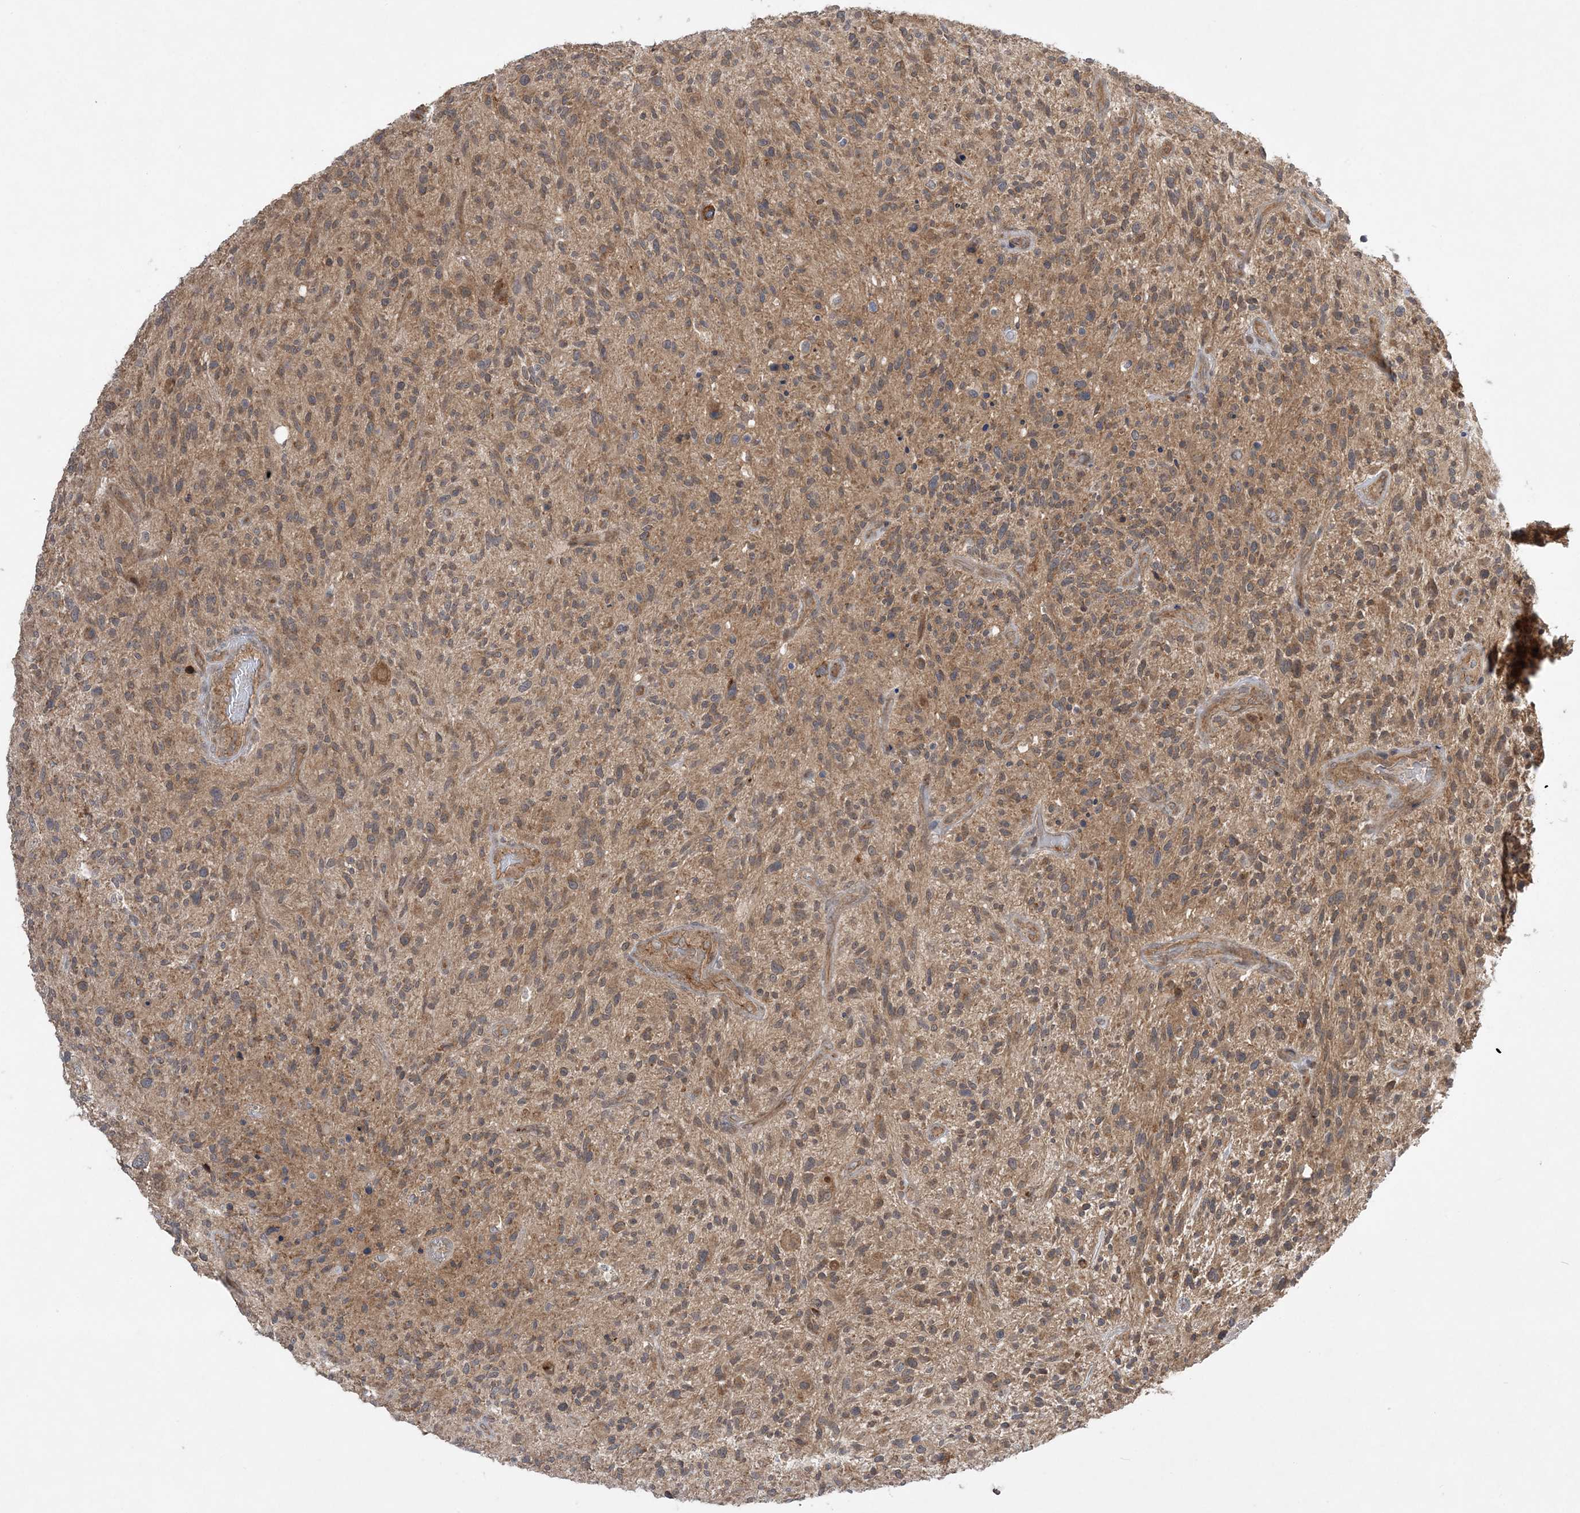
{"staining": {"intensity": "moderate", "quantity": ">75%", "location": "cytoplasmic/membranous"}, "tissue": "glioma", "cell_type": "Tumor cells", "image_type": "cancer", "snomed": [{"axis": "morphology", "description": "Glioma, malignant, High grade"}, {"axis": "topography", "description": "Brain"}], "caption": "Immunohistochemical staining of human glioma reveals medium levels of moderate cytoplasmic/membranous protein positivity in about >75% of tumor cells.", "gene": "MMADHC", "patient": {"sex": "male", "age": 47}}